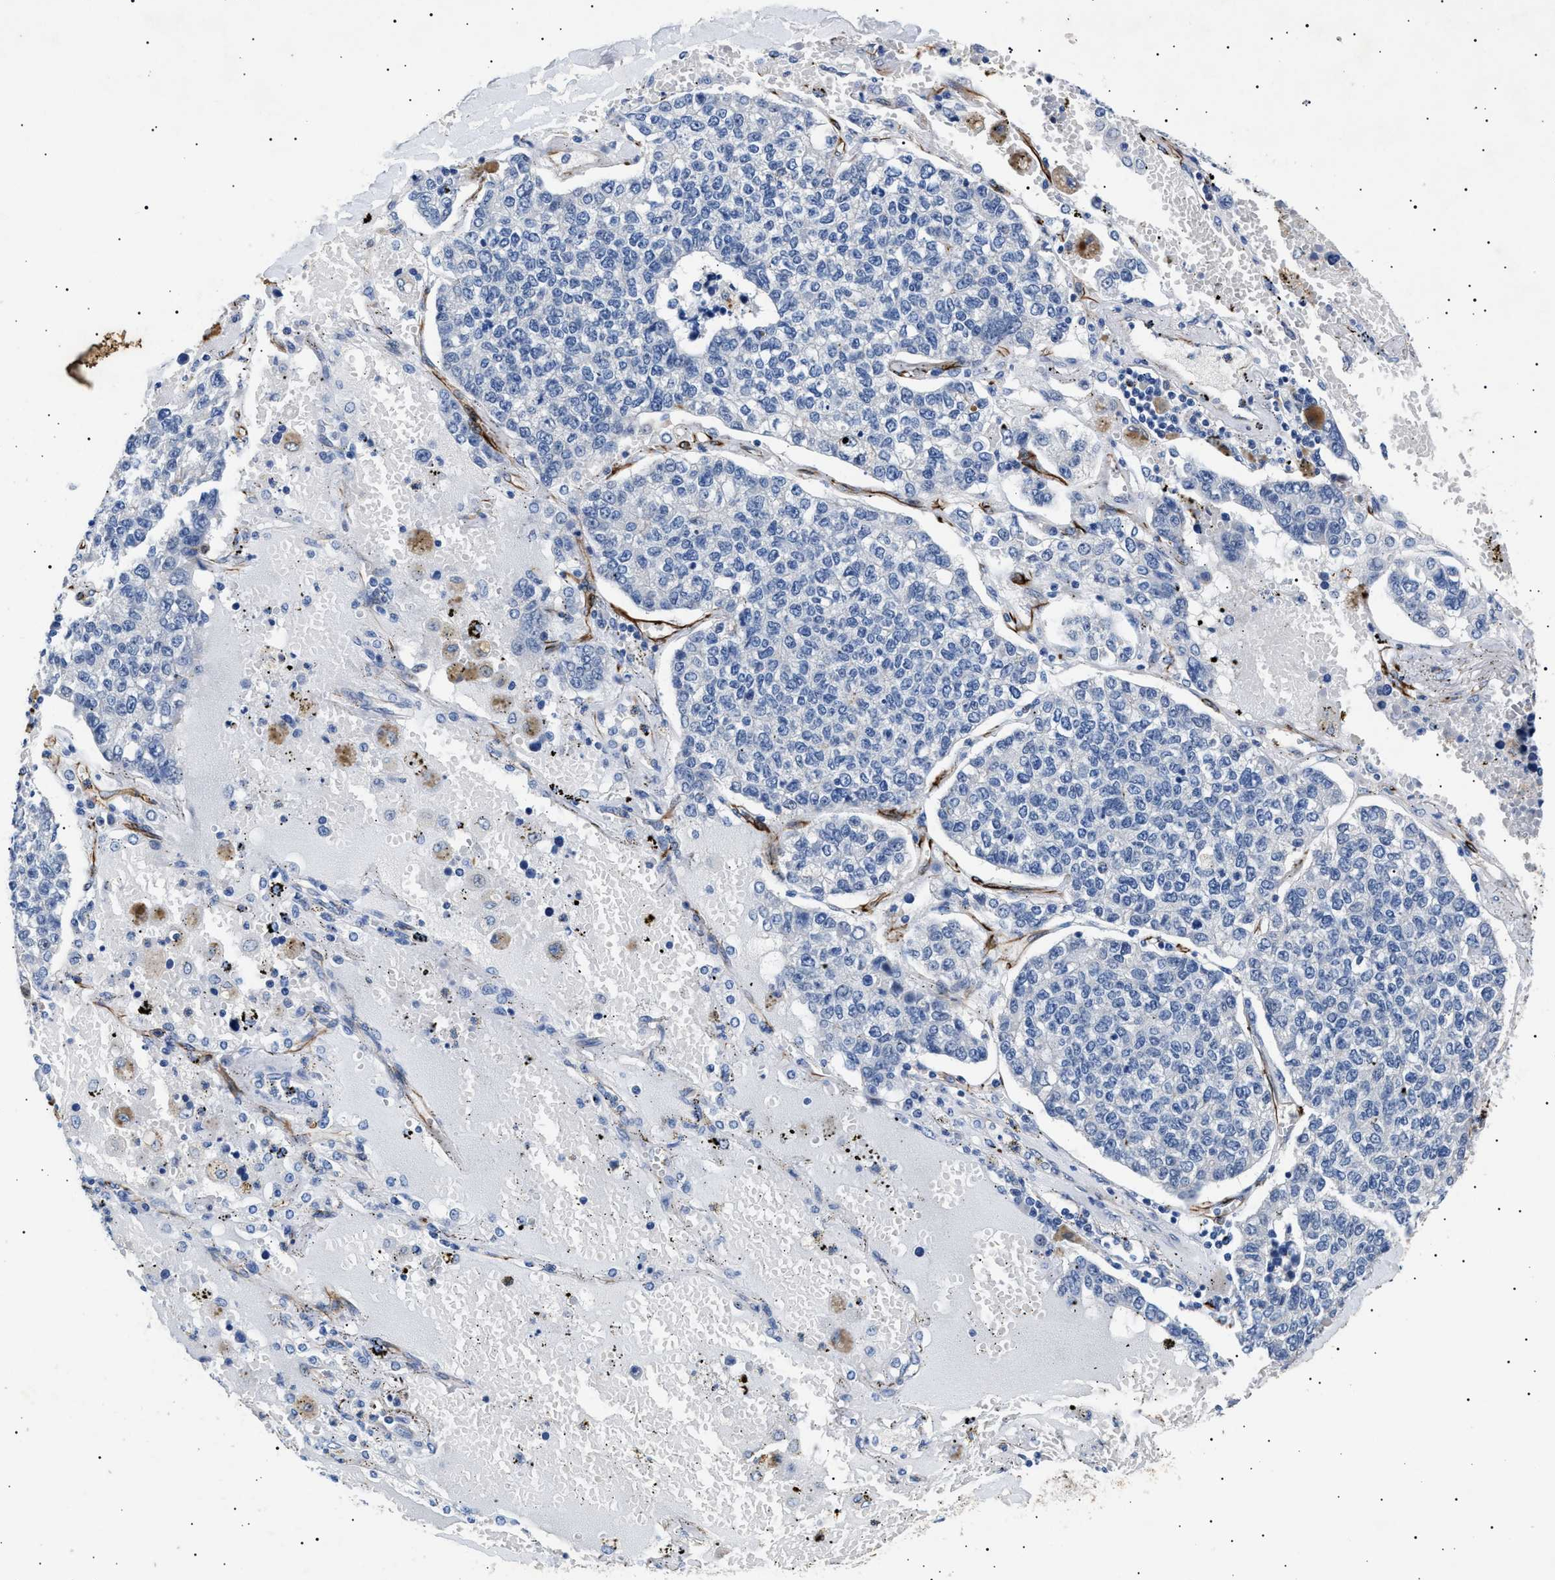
{"staining": {"intensity": "negative", "quantity": "none", "location": "none"}, "tissue": "lung cancer", "cell_type": "Tumor cells", "image_type": "cancer", "snomed": [{"axis": "morphology", "description": "Adenocarcinoma, NOS"}, {"axis": "topography", "description": "Lung"}], "caption": "Tumor cells show no significant protein expression in adenocarcinoma (lung).", "gene": "OLFML2A", "patient": {"sex": "male", "age": 49}}